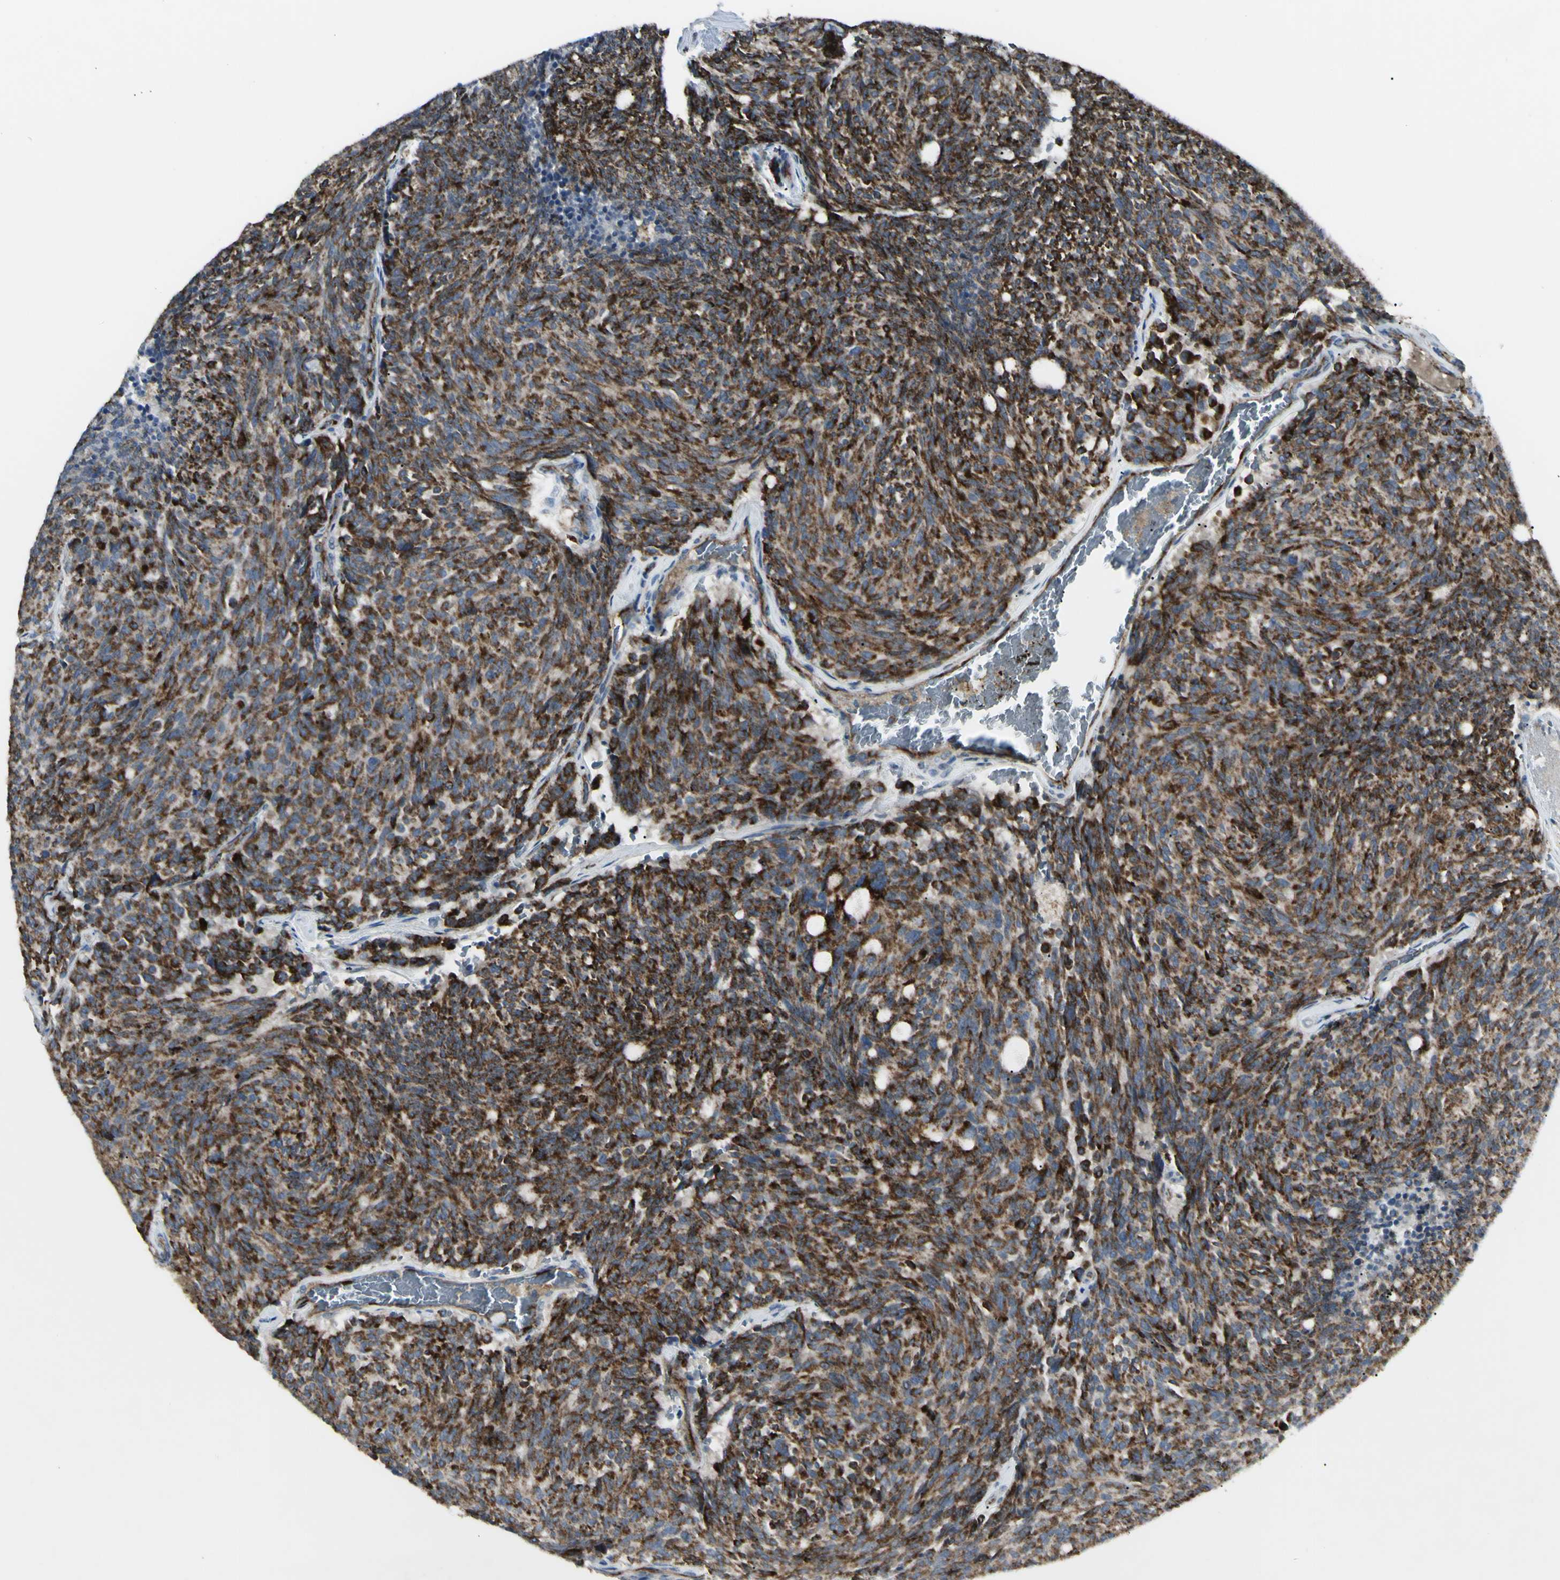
{"staining": {"intensity": "strong", "quantity": ">75%", "location": "cytoplasmic/membranous"}, "tissue": "carcinoid", "cell_type": "Tumor cells", "image_type": "cancer", "snomed": [{"axis": "morphology", "description": "Carcinoid, malignant, NOS"}, {"axis": "topography", "description": "Pancreas"}], "caption": "Carcinoid stained for a protein exhibits strong cytoplasmic/membranous positivity in tumor cells.", "gene": "CYB5R1", "patient": {"sex": "female", "age": 54}}